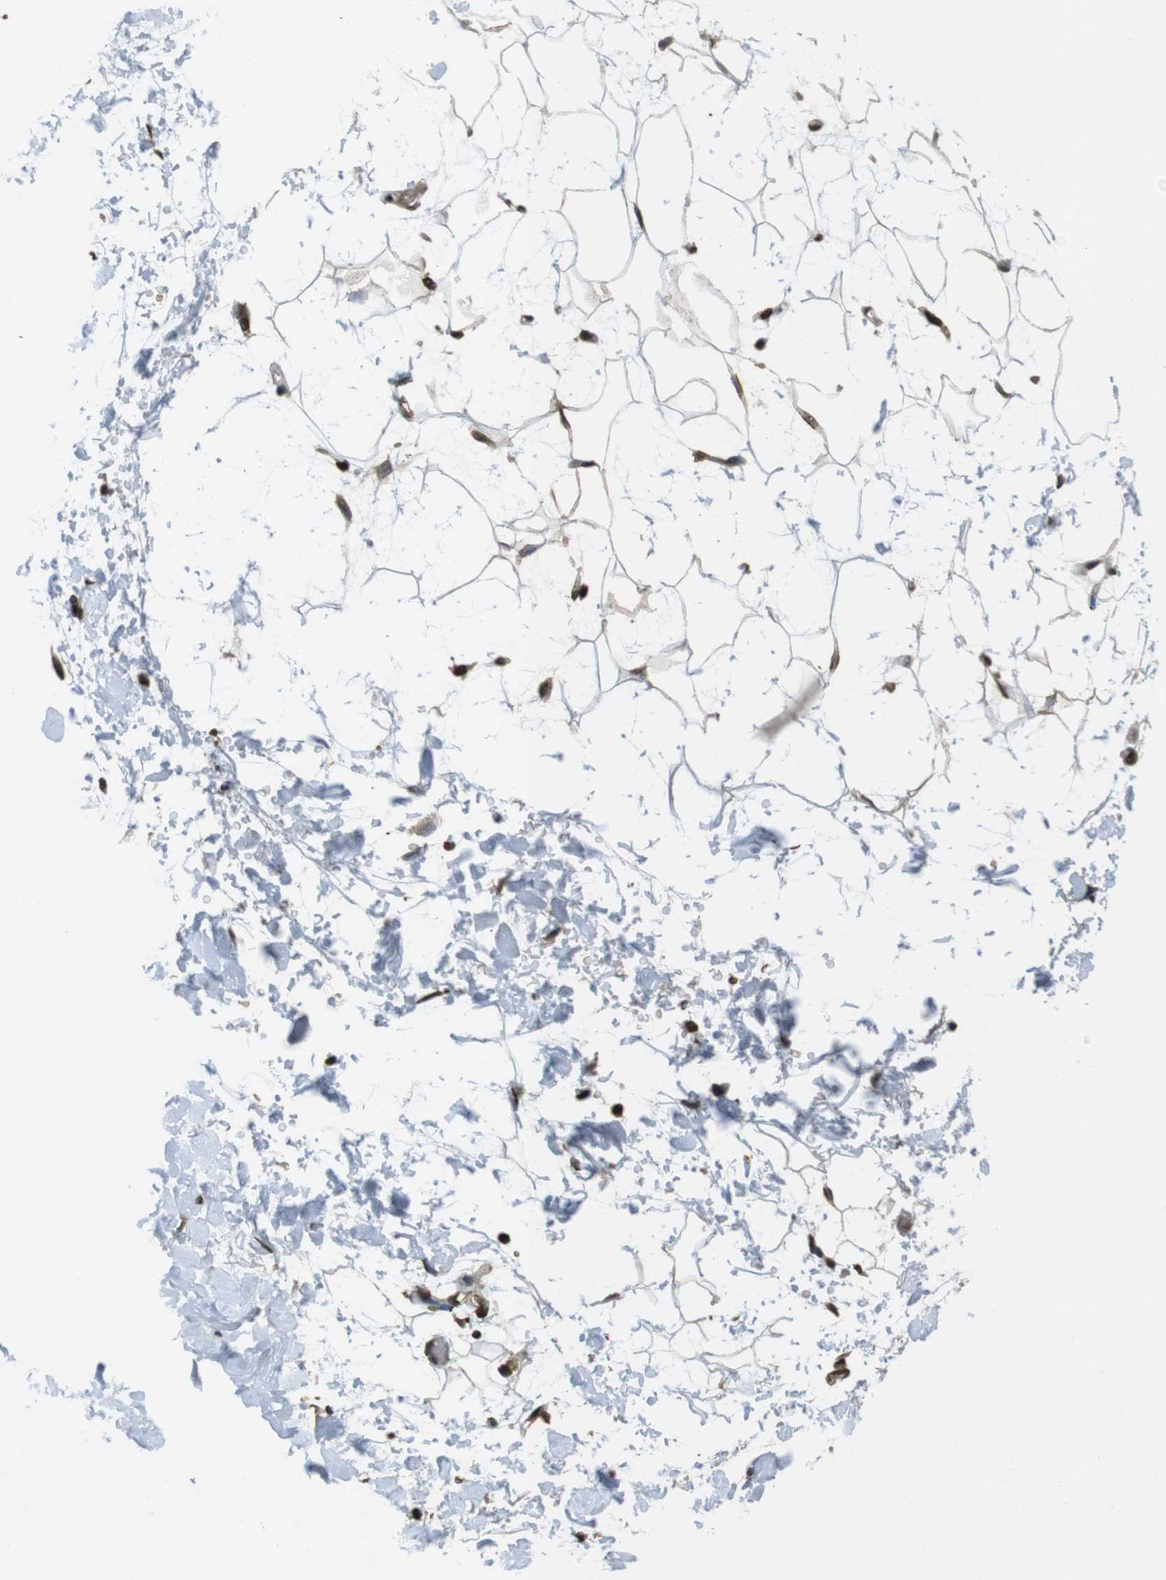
{"staining": {"intensity": "moderate", "quantity": ">75%", "location": "nuclear"}, "tissue": "adipose tissue", "cell_type": "Adipocytes", "image_type": "normal", "snomed": [{"axis": "morphology", "description": "Normal tissue, NOS"}, {"axis": "topography", "description": "Soft tissue"}], "caption": "Brown immunohistochemical staining in benign human adipose tissue reveals moderate nuclear expression in about >75% of adipocytes.", "gene": "MAF", "patient": {"sex": "male", "age": 72}}